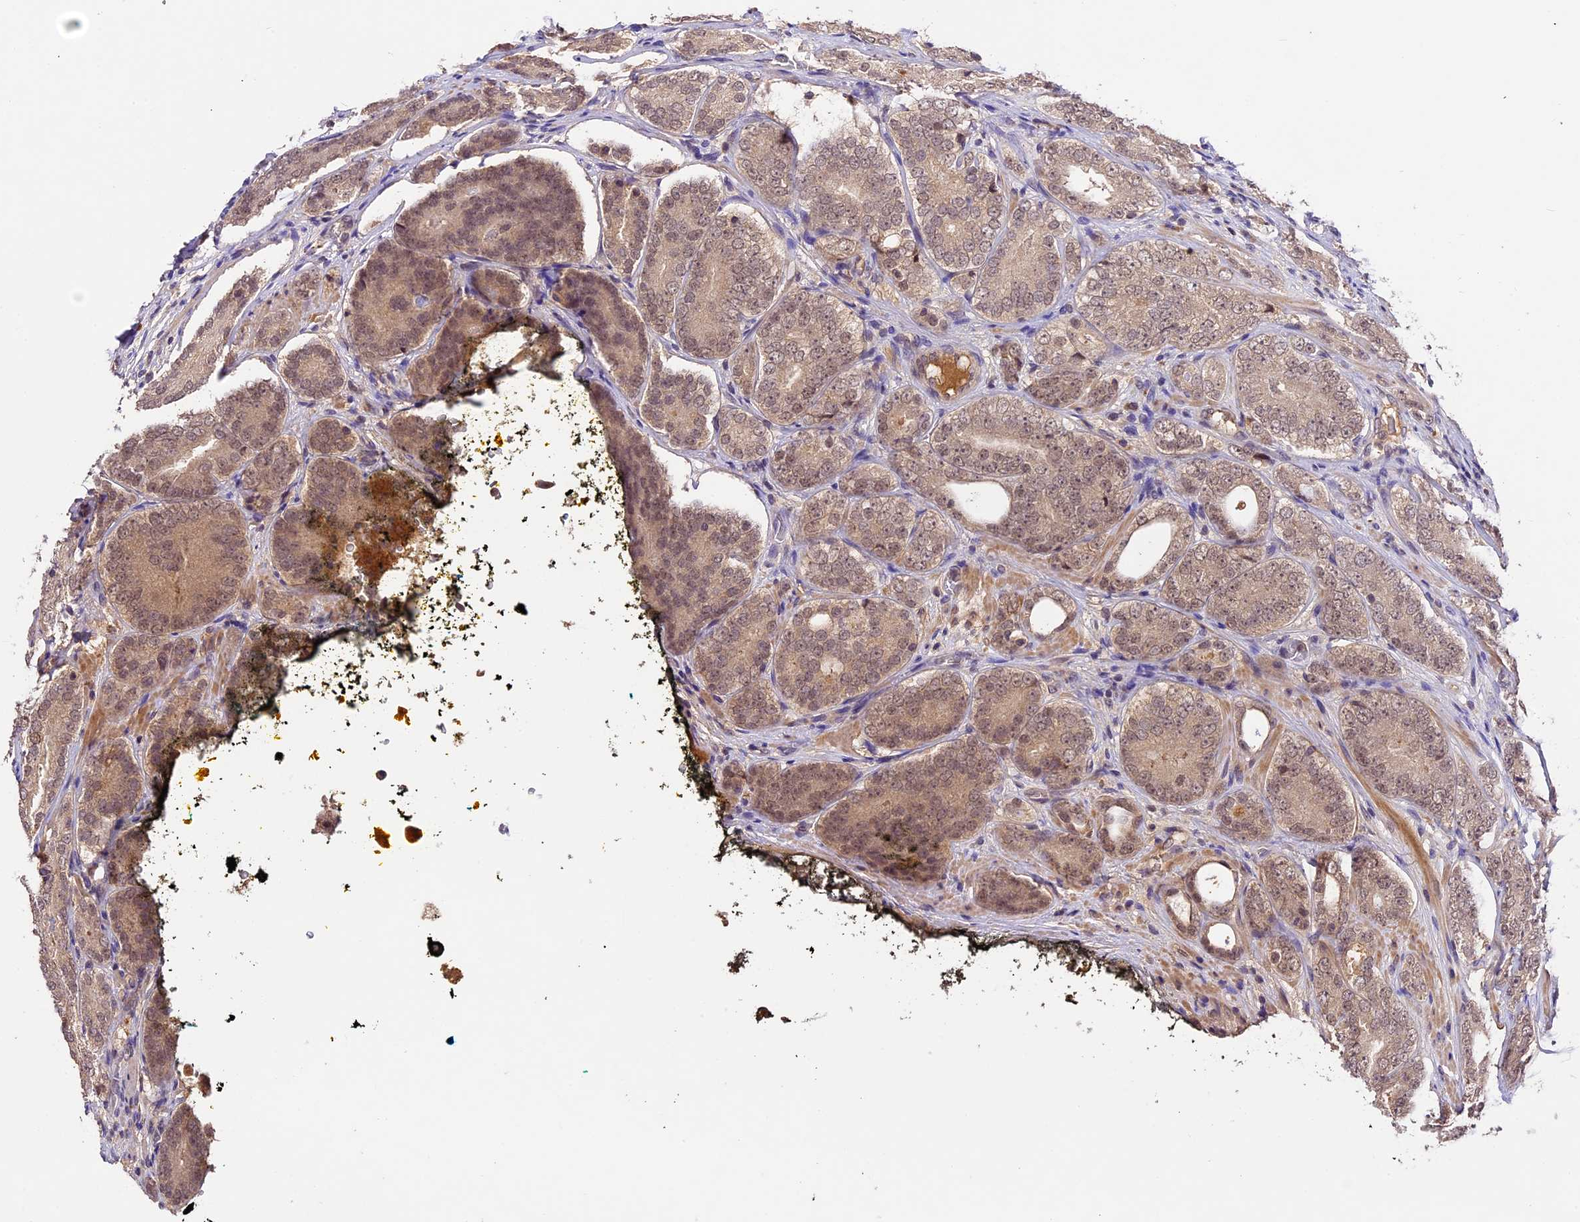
{"staining": {"intensity": "weak", "quantity": ">75%", "location": "cytoplasmic/membranous,nuclear"}, "tissue": "prostate cancer", "cell_type": "Tumor cells", "image_type": "cancer", "snomed": [{"axis": "morphology", "description": "Adenocarcinoma, High grade"}, {"axis": "topography", "description": "Prostate"}], "caption": "Prostate cancer stained with a brown dye demonstrates weak cytoplasmic/membranous and nuclear positive staining in approximately >75% of tumor cells.", "gene": "ATP10A", "patient": {"sex": "male", "age": 56}}